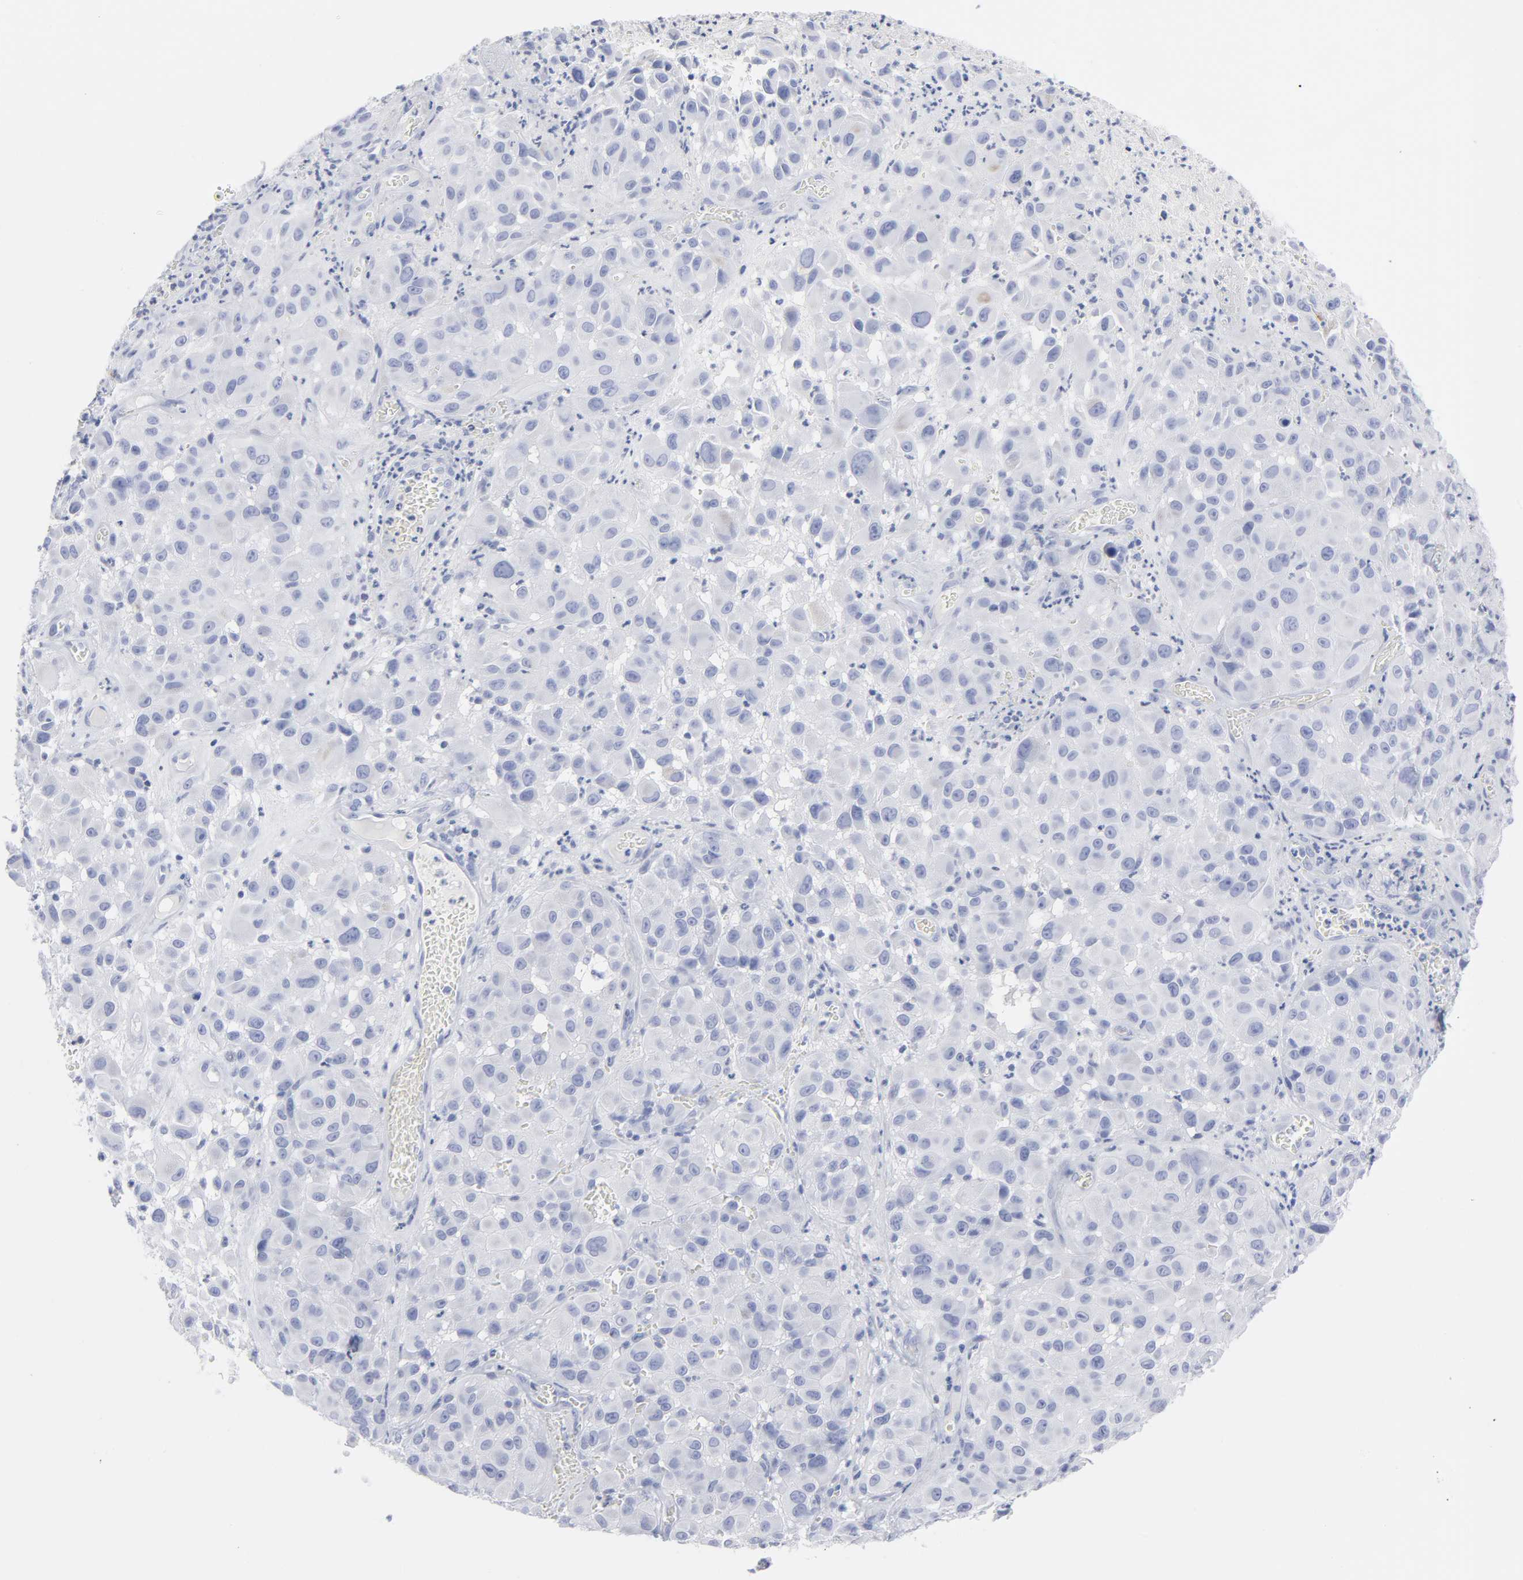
{"staining": {"intensity": "negative", "quantity": "none", "location": "none"}, "tissue": "melanoma", "cell_type": "Tumor cells", "image_type": "cancer", "snomed": [{"axis": "morphology", "description": "Malignant melanoma, NOS"}, {"axis": "topography", "description": "Skin"}], "caption": "Immunohistochemistry micrograph of human melanoma stained for a protein (brown), which reveals no staining in tumor cells.", "gene": "P2RY8", "patient": {"sex": "female", "age": 21}}